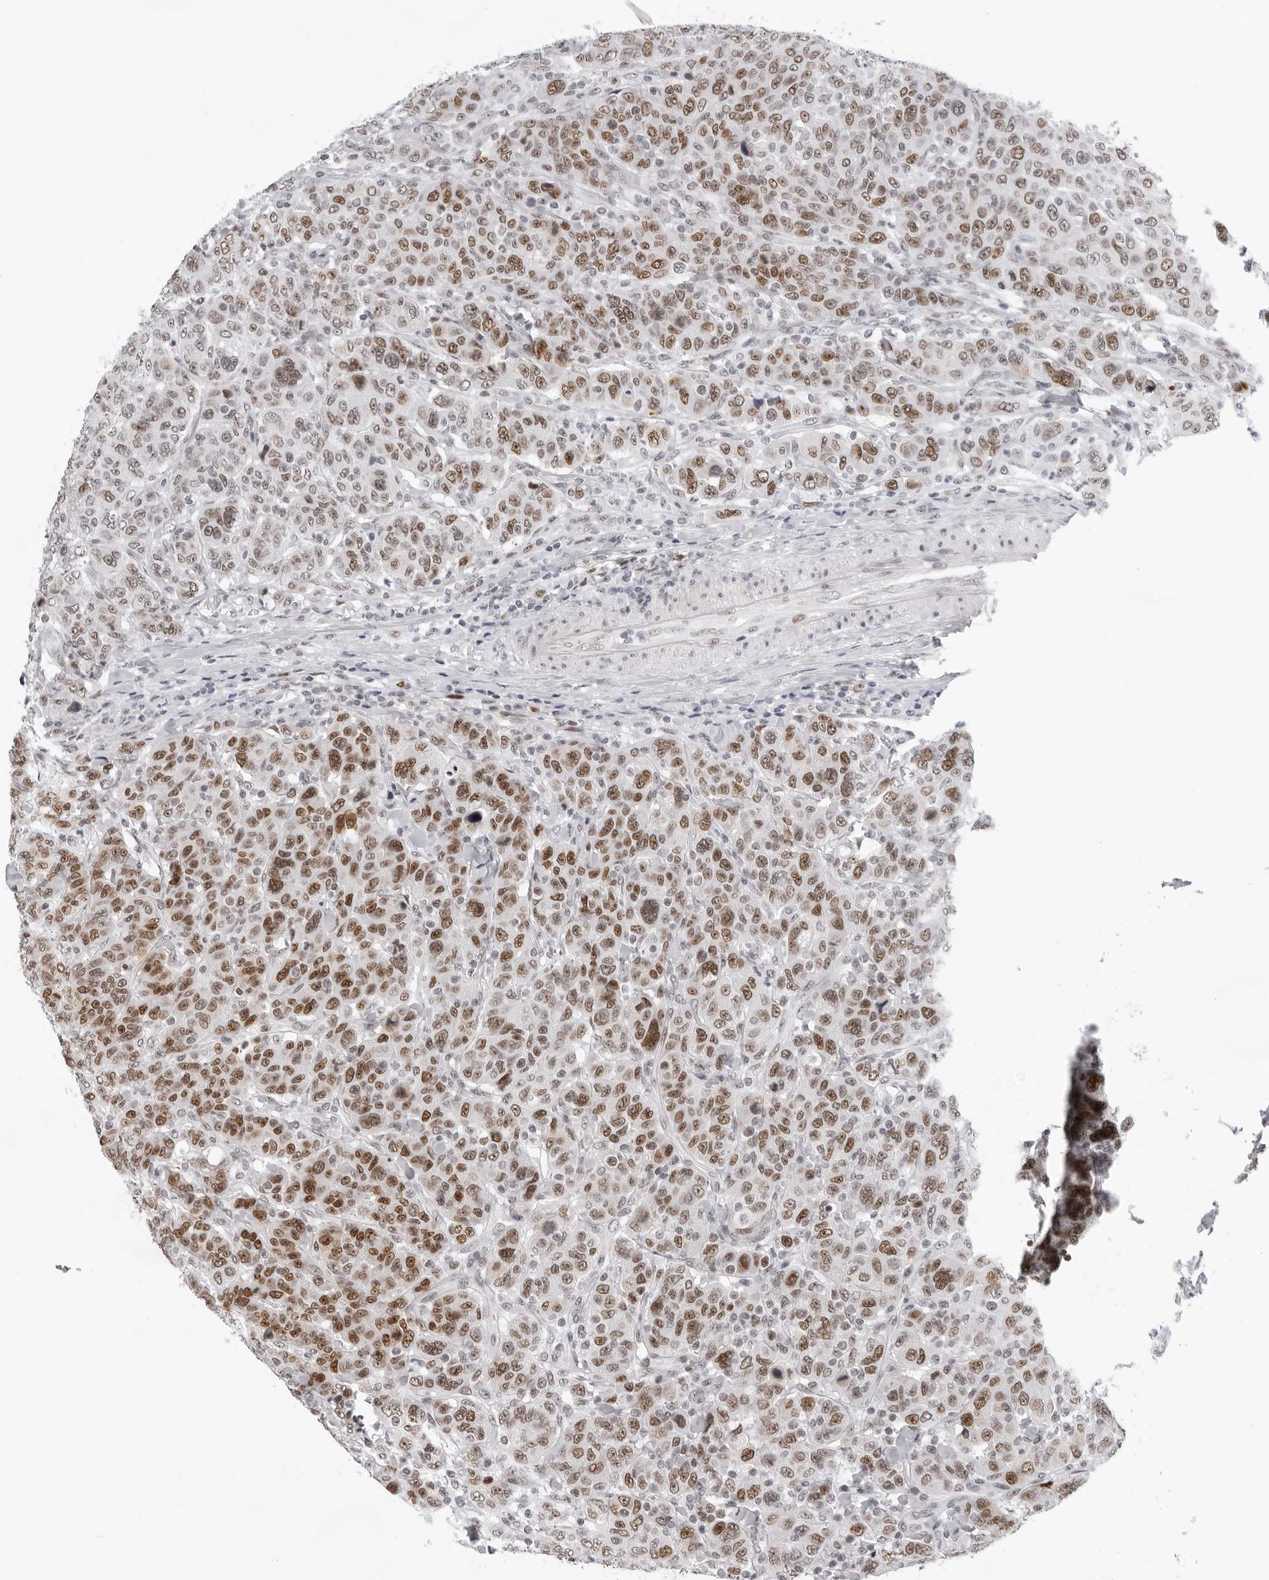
{"staining": {"intensity": "moderate", "quantity": ">75%", "location": "nuclear"}, "tissue": "breast cancer", "cell_type": "Tumor cells", "image_type": "cancer", "snomed": [{"axis": "morphology", "description": "Duct carcinoma"}, {"axis": "topography", "description": "Breast"}], "caption": "IHC micrograph of human breast intraductal carcinoma stained for a protein (brown), which demonstrates medium levels of moderate nuclear staining in about >75% of tumor cells.", "gene": "USP1", "patient": {"sex": "female", "age": 37}}